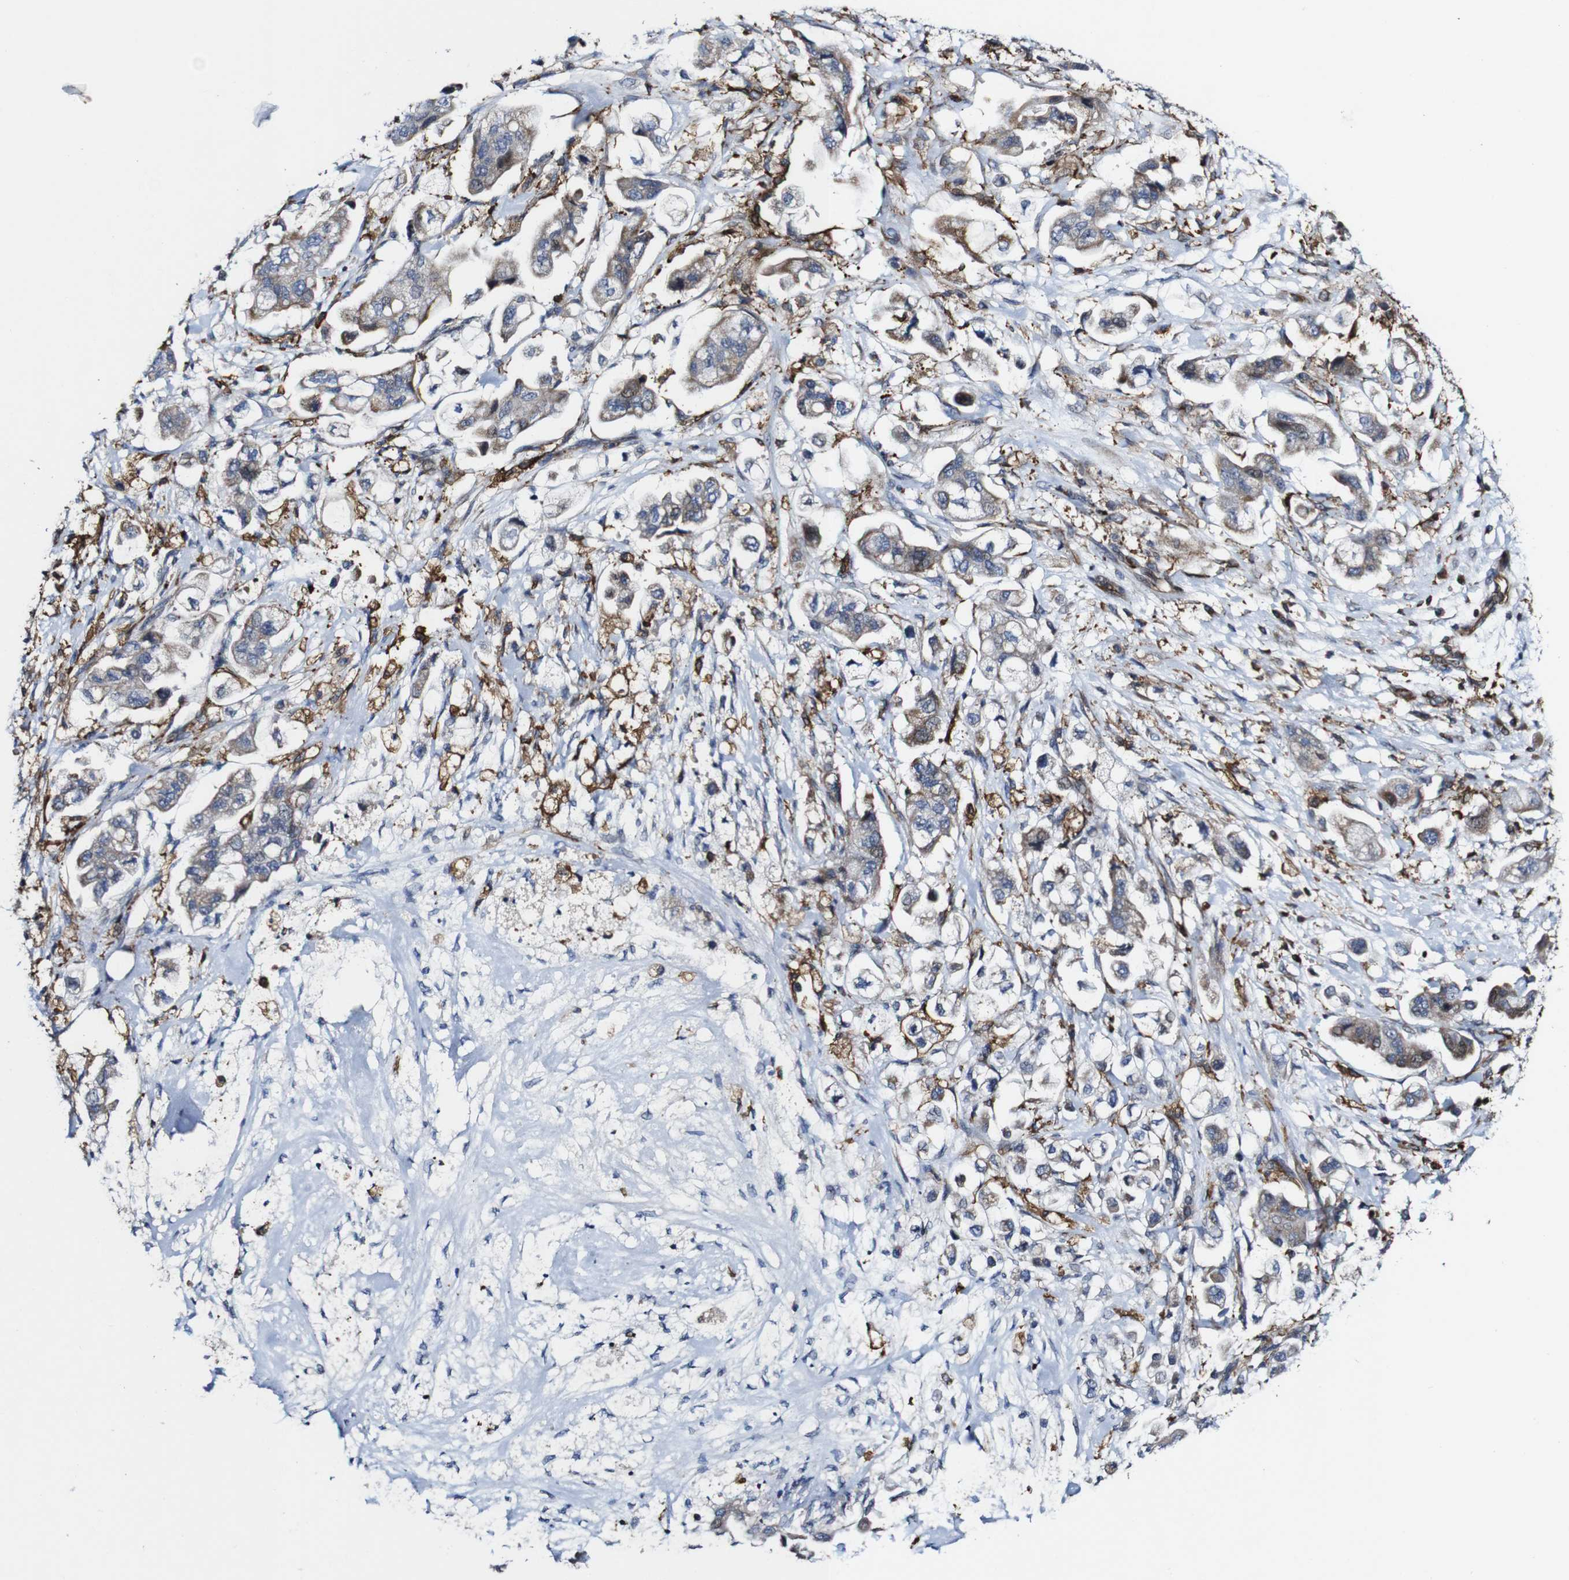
{"staining": {"intensity": "weak", "quantity": ">75%", "location": "cytoplasmic/membranous"}, "tissue": "stomach cancer", "cell_type": "Tumor cells", "image_type": "cancer", "snomed": [{"axis": "morphology", "description": "Adenocarcinoma, NOS"}, {"axis": "topography", "description": "Stomach"}], "caption": "This is a photomicrograph of IHC staining of stomach cancer, which shows weak staining in the cytoplasmic/membranous of tumor cells.", "gene": "JAK2", "patient": {"sex": "male", "age": 62}}